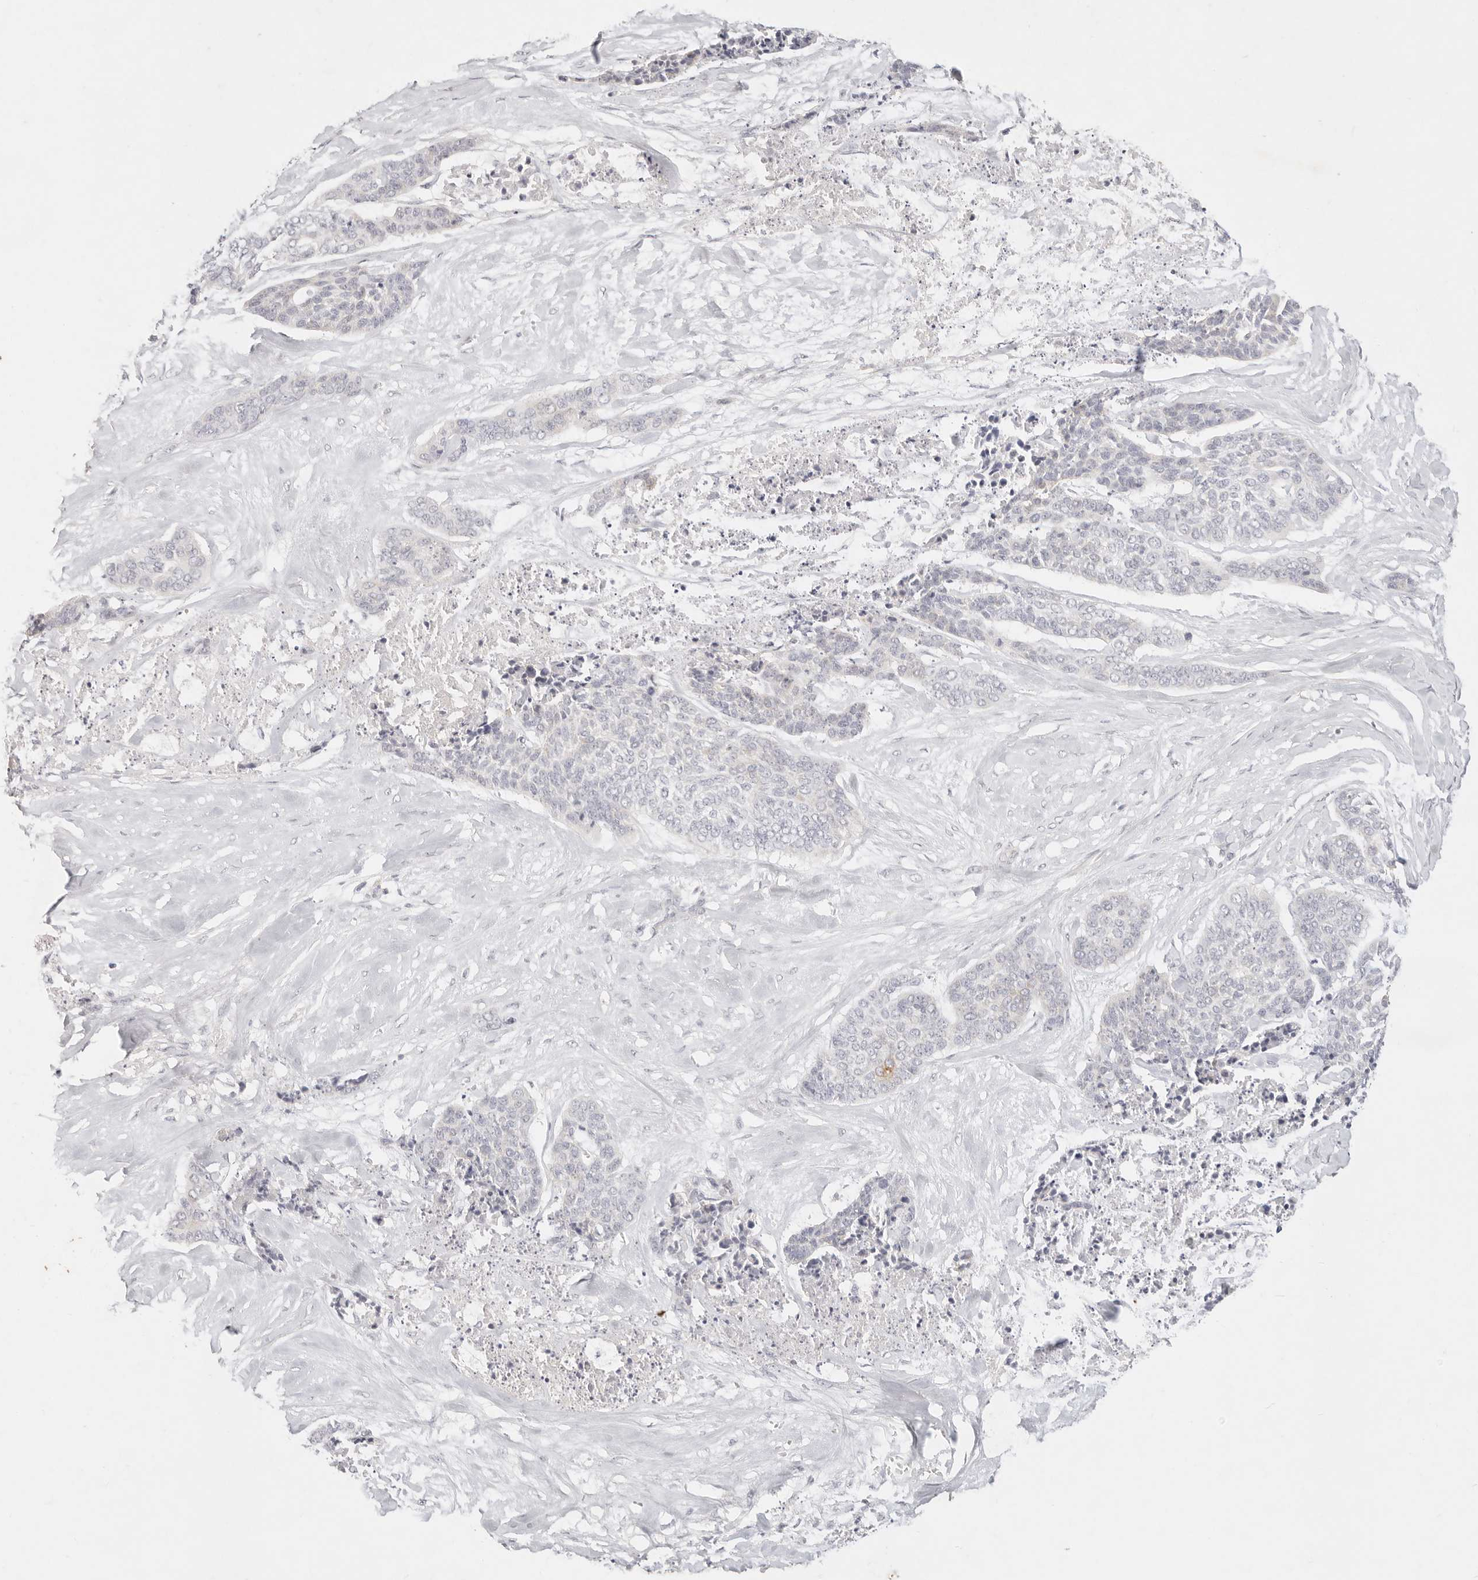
{"staining": {"intensity": "negative", "quantity": "none", "location": "none"}, "tissue": "skin cancer", "cell_type": "Tumor cells", "image_type": "cancer", "snomed": [{"axis": "morphology", "description": "Basal cell carcinoma"}, {"axis": "topography", "description": "Skin"}], "caption": "Photomicrograph shows no significant protein staining in tumor cells of skin cancer (basal cell carcinoma).", "gene": "GPR84", "patient": {"sex": "female", "age": 64}}